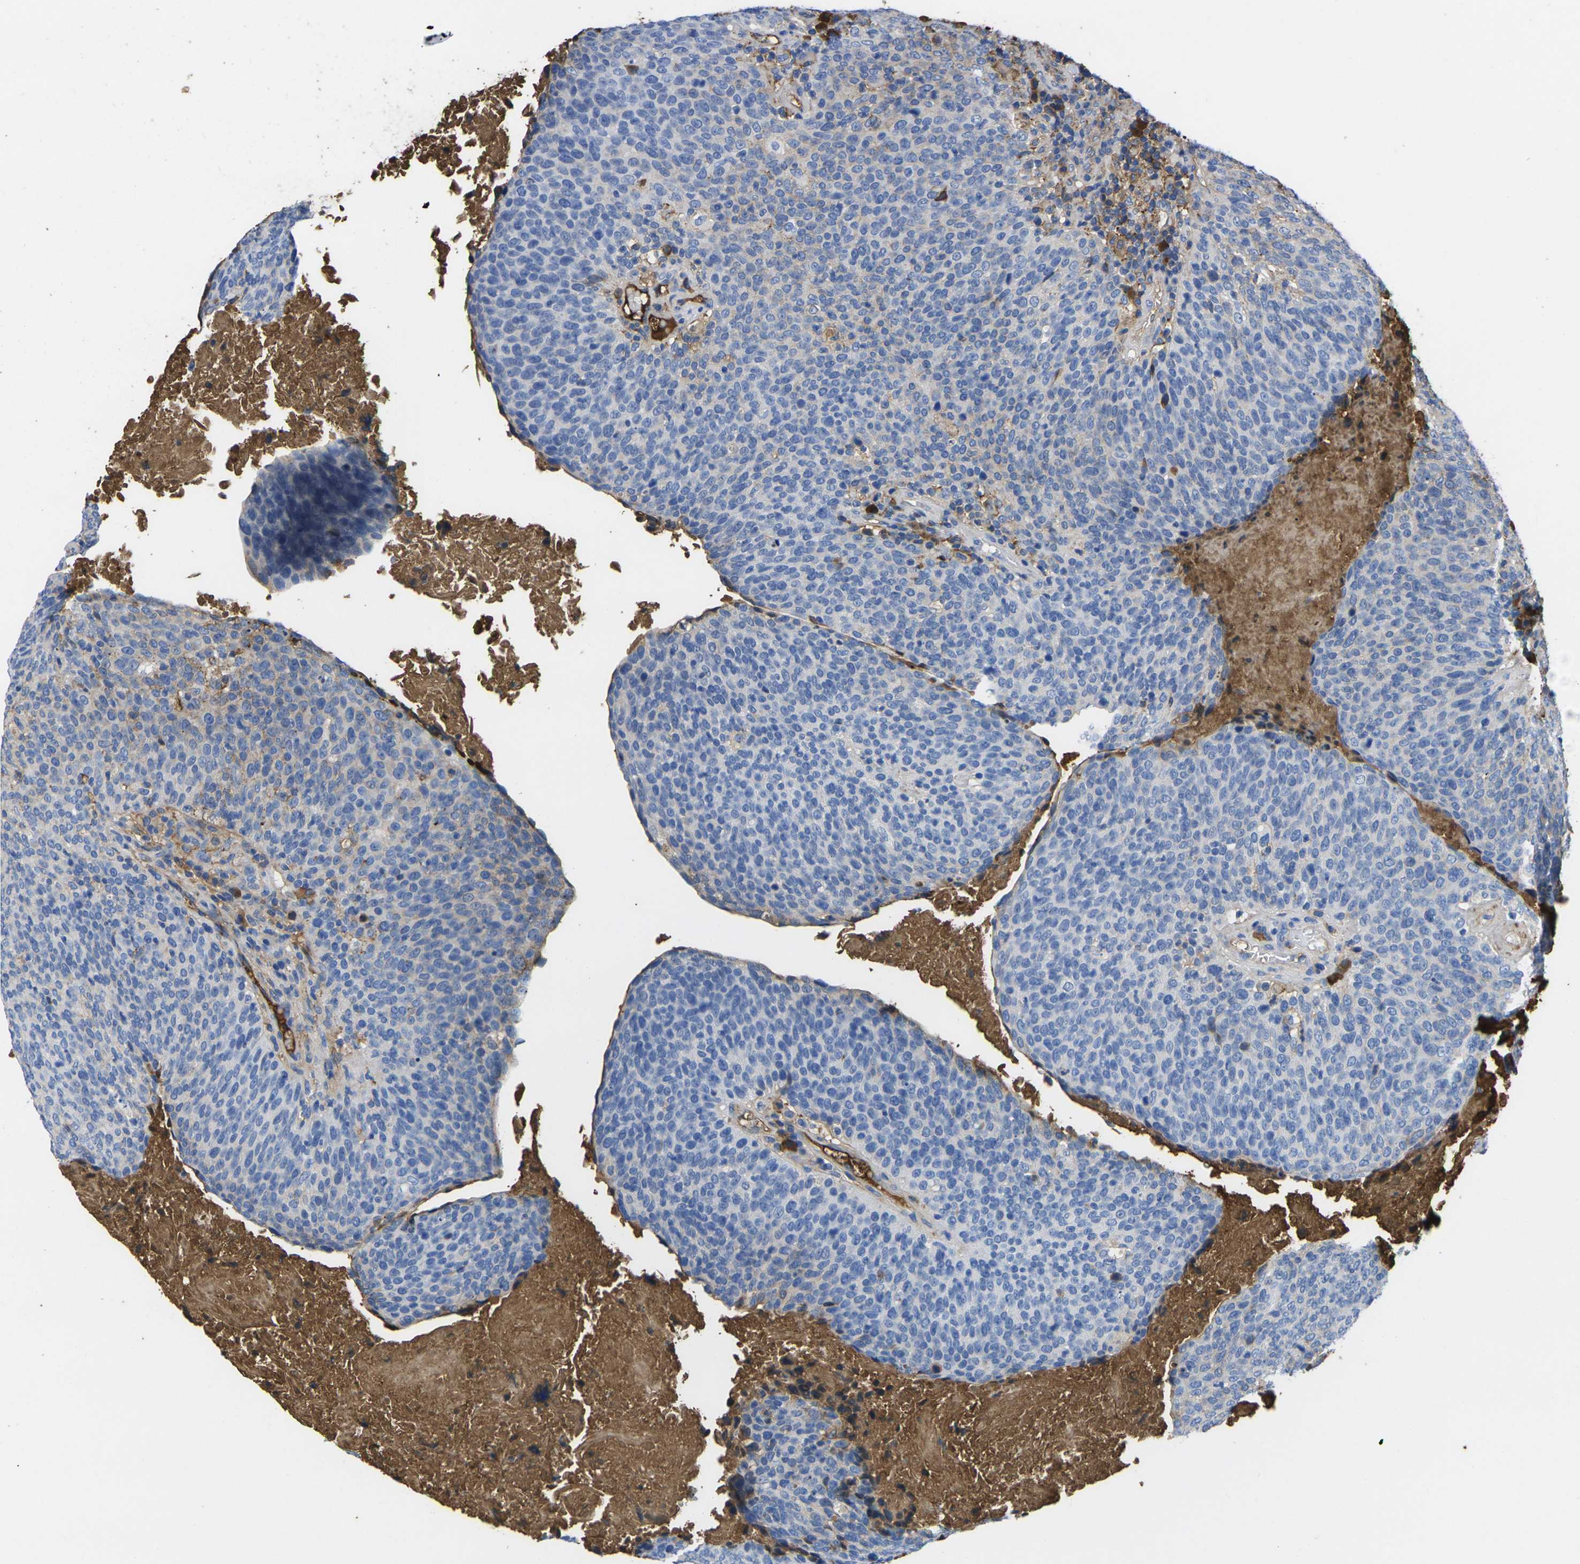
{"staining": {"intensity": "weak", "quantity": "<25%", "location": "cytoplasmic/membranous"}, "tissue": "head and neck cancer", "cell_type": "Tumor cells", "image_type": "cancer", "snomed": [{"axis": "morphology", "description": "Squamous cell carcinoma, NOS"}, {"axis": "morphology", "description": "Squamous cell carcinoma, metastatic, NOS"}, {"axis": "topography", "description": "Lymph node"}, {"axis": "topography", "description": "Head-Neck"}], "caption": "Immunohistochemistry histopathology image of neoplastic tissue: human head and neck cancer stained with DAB displays no significant protein expression in tumor cells.", "gene": "GREM2", "patient": {"sex": "male", "age": 62}}